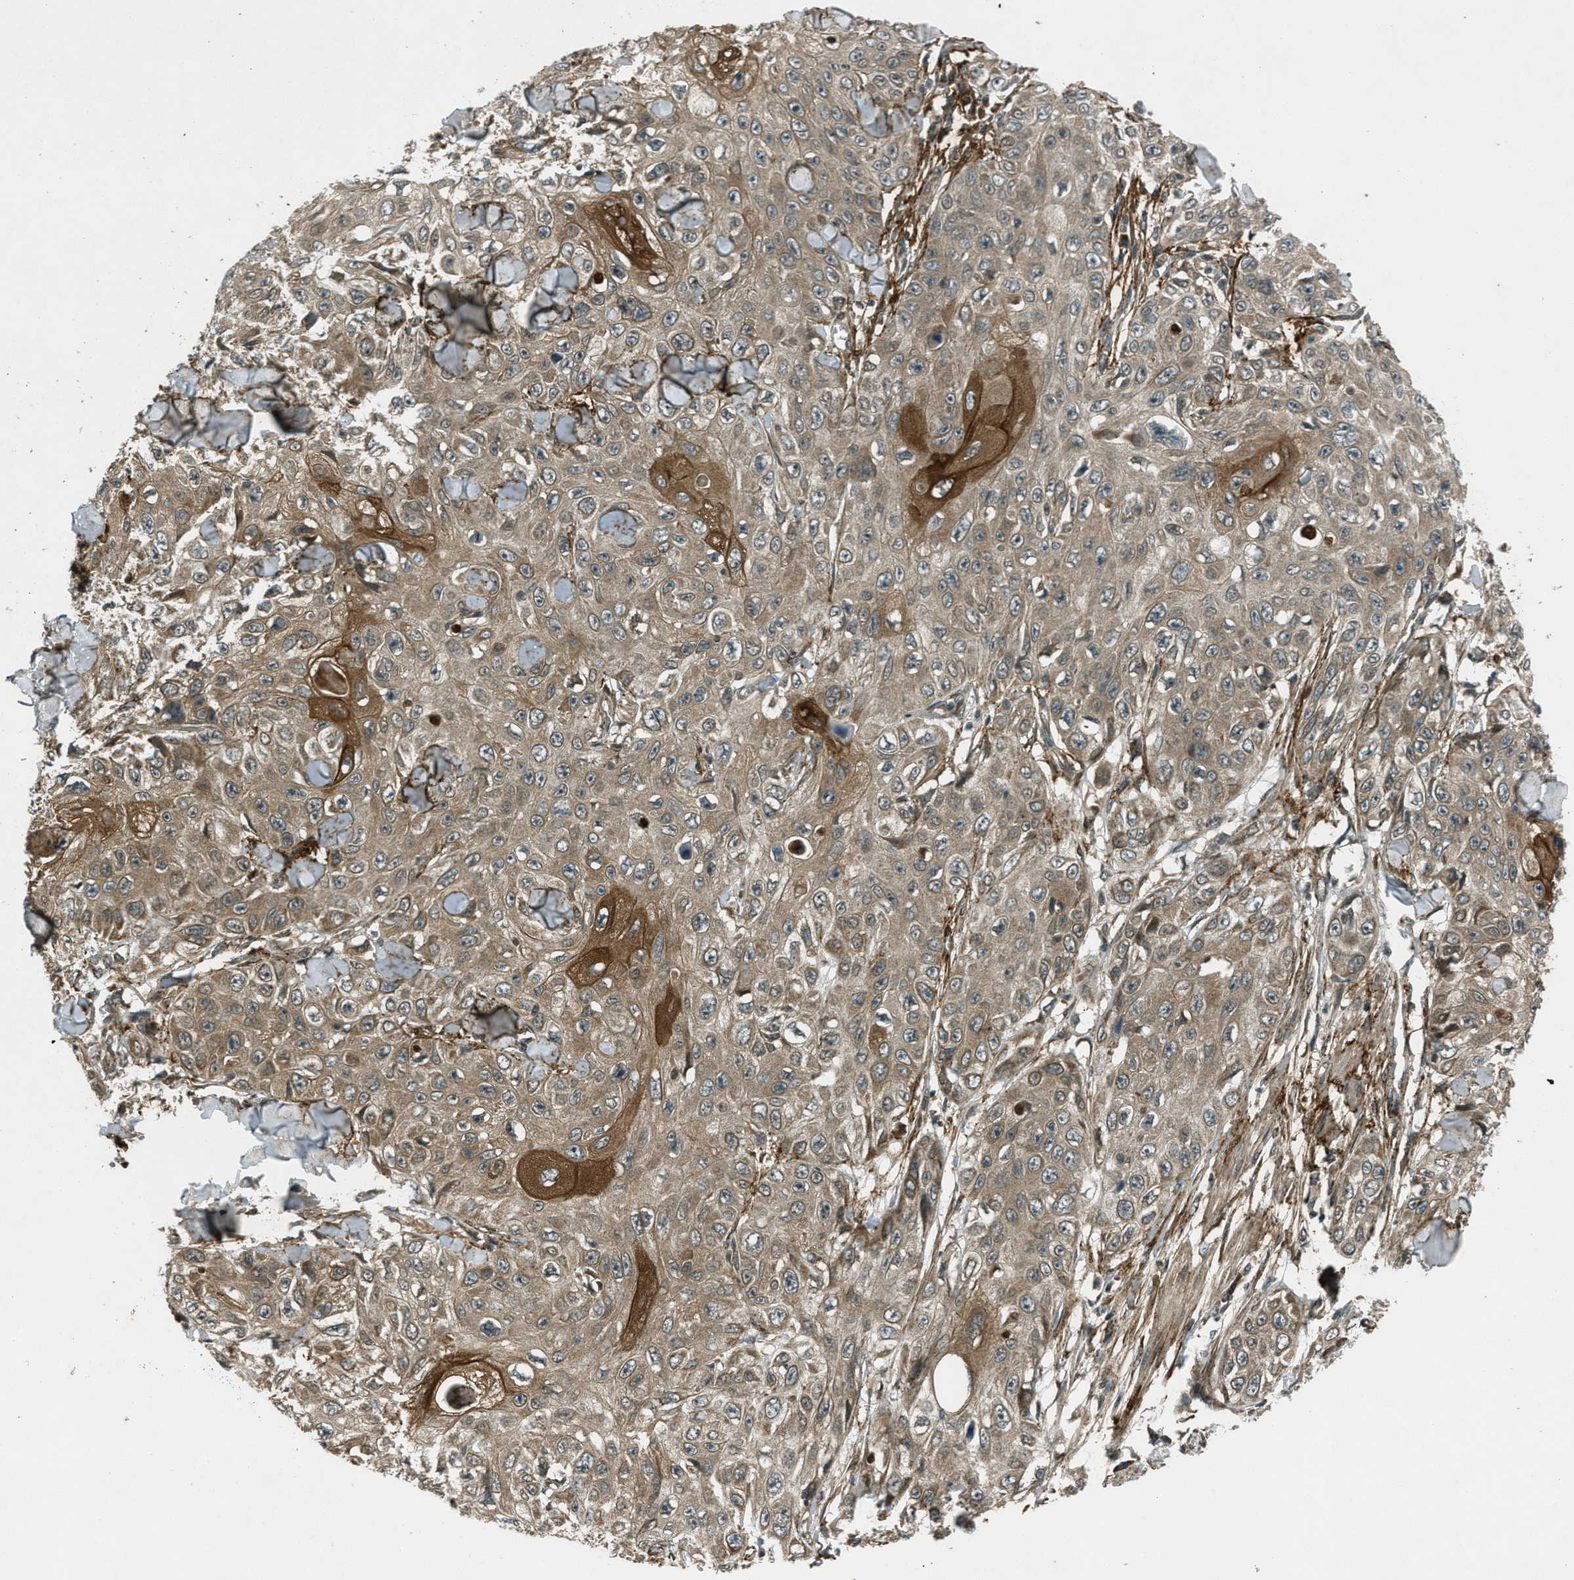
{"staining": {"intensity": "moderate", "quantity": ">75%", "location": "cytoplasmic/membranous"}, "tissue": "skin cancer", "cell_type": "Tumor cells", "image_type": "cancer", "snomed": [{"axis": "morphology", "description": "Squamous cell carcinoma, NOS"}, {"axis": "topography", "description": "Skin"}], "caption": "Protein expression analysis of human skin cancer (squamous cell carcinoma) reveals moderate cytoplasmic/membranous staining in about >75% of tumor cells.", "gene": "EIF2AK3", "patient": {"sex": "male", "age": 86}}